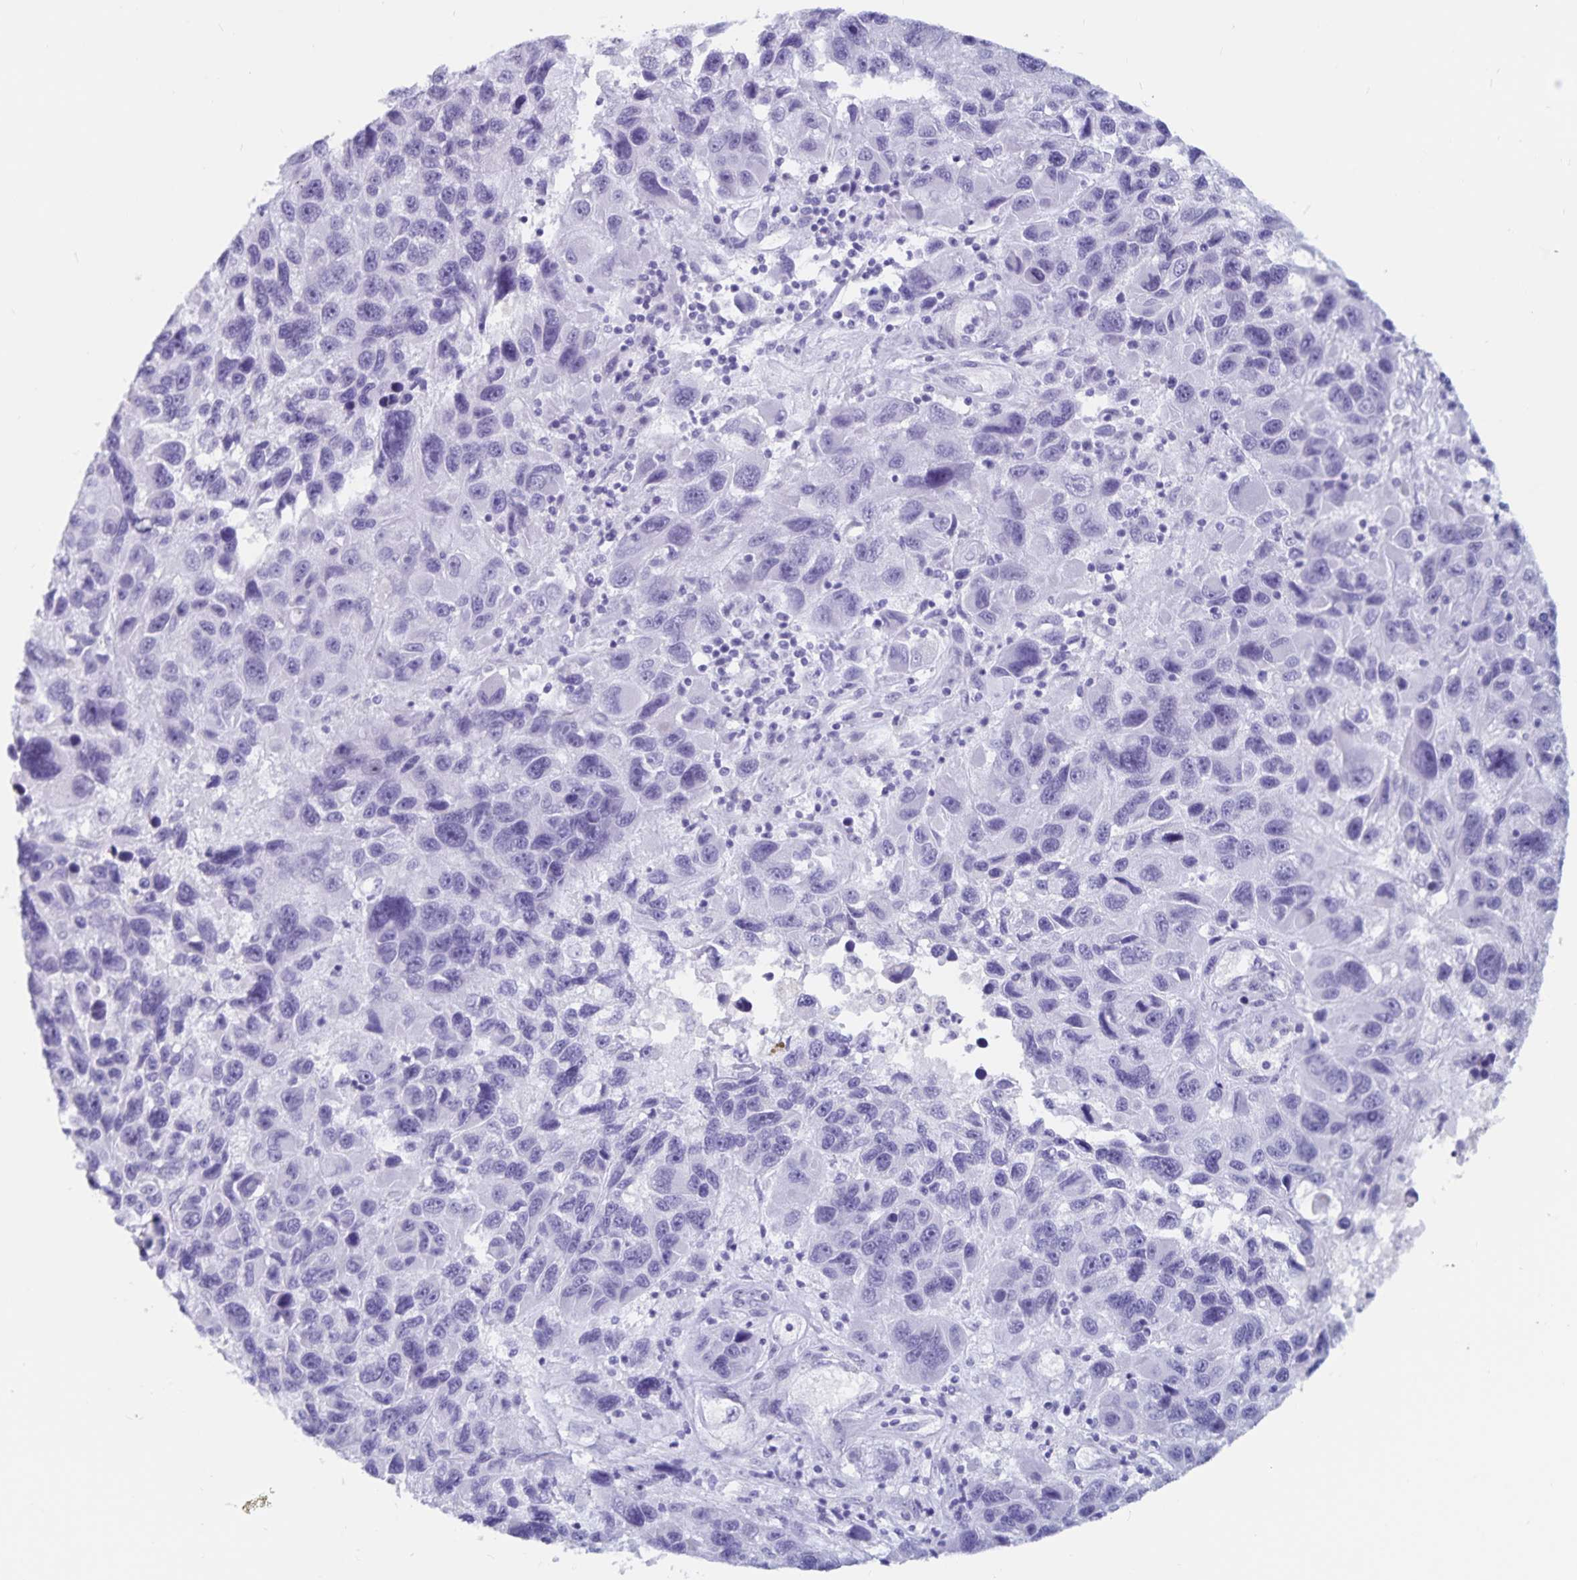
{"staining": {"intensity": "negative", "quantity": "none", "location": "none"}, "tissue": "melanoma", "cell_type": "Tumor cells", "image_type": "cancer", "snomed": [{"axis": "morphology", "description": "Malignant melanoma, NOS"}, {"axis": "topography", "description": "Skin"}], "caption": "A micrograph of malignant melanoma stained for a protein shows no brown staining in tumor cells. (IHC, brightfield microscopy, high magnification).", "gene": "GPR137", "patient": {"sex": "male", "age": 53}}